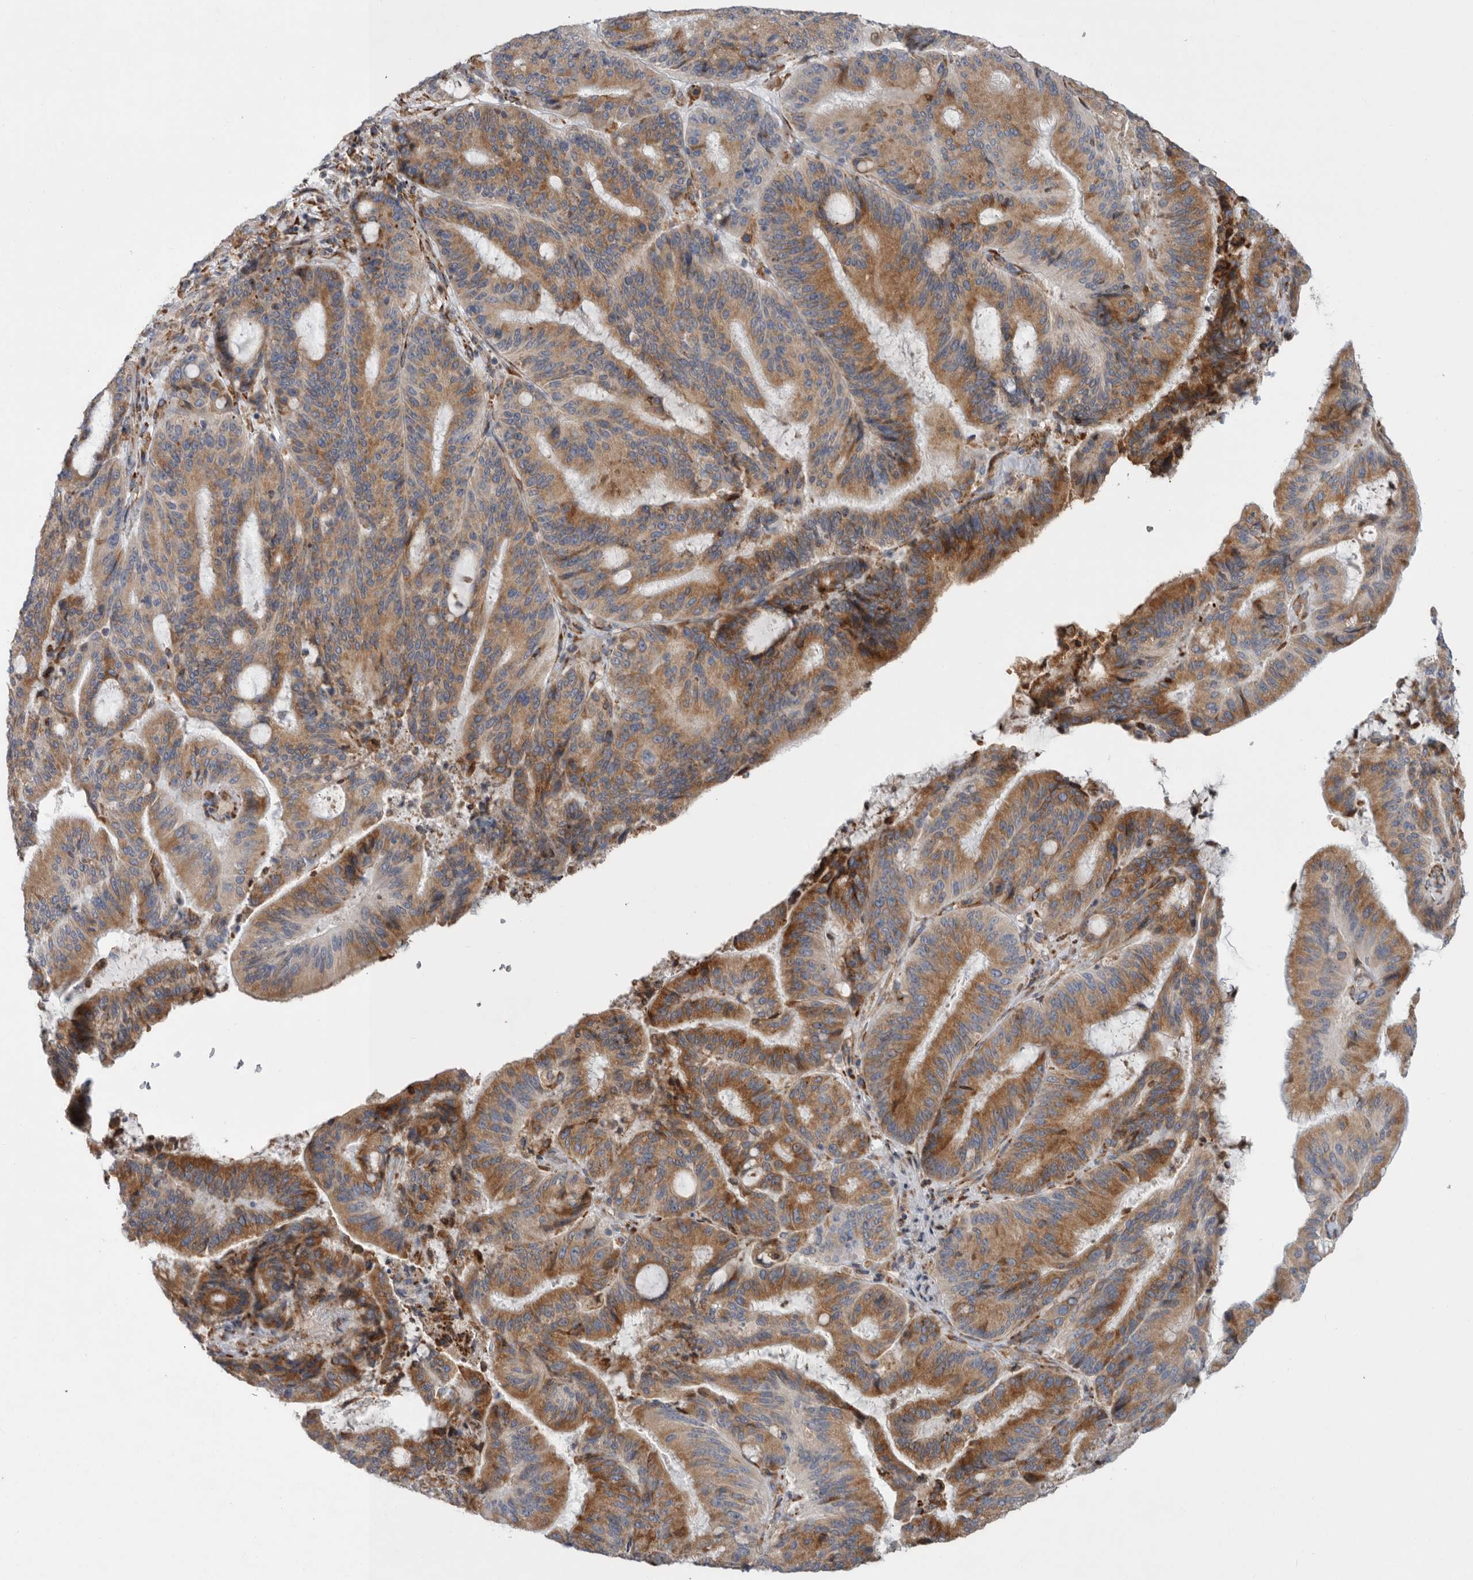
{"staining": {"intensity": "moderate", "quantity": ">75%", "location": "cytoplasmic/membranous"}, "tissue": "liver cancer", "cell_type": "Tumor cells", "image_type": "cancer", "snomed": [{"axis": "morphology", "description": "Normal tissue, NOS"}, {"axis": "morphology", "description": "Cholangiocarcinoma"}, {"axis": "topography", "description": "Liver"}, {"axis": "topography", "description": "Peripheral nerve tissue"}], "caption": "Immunohistochemical staining of liver cholangiocarcinoma demonstrates medium levels of moderate cytoplasmic/membranous protein staining in about >75% of tumor cells.", "gene": "GANAB", "patient": {"sex": "female", "age": 73}}